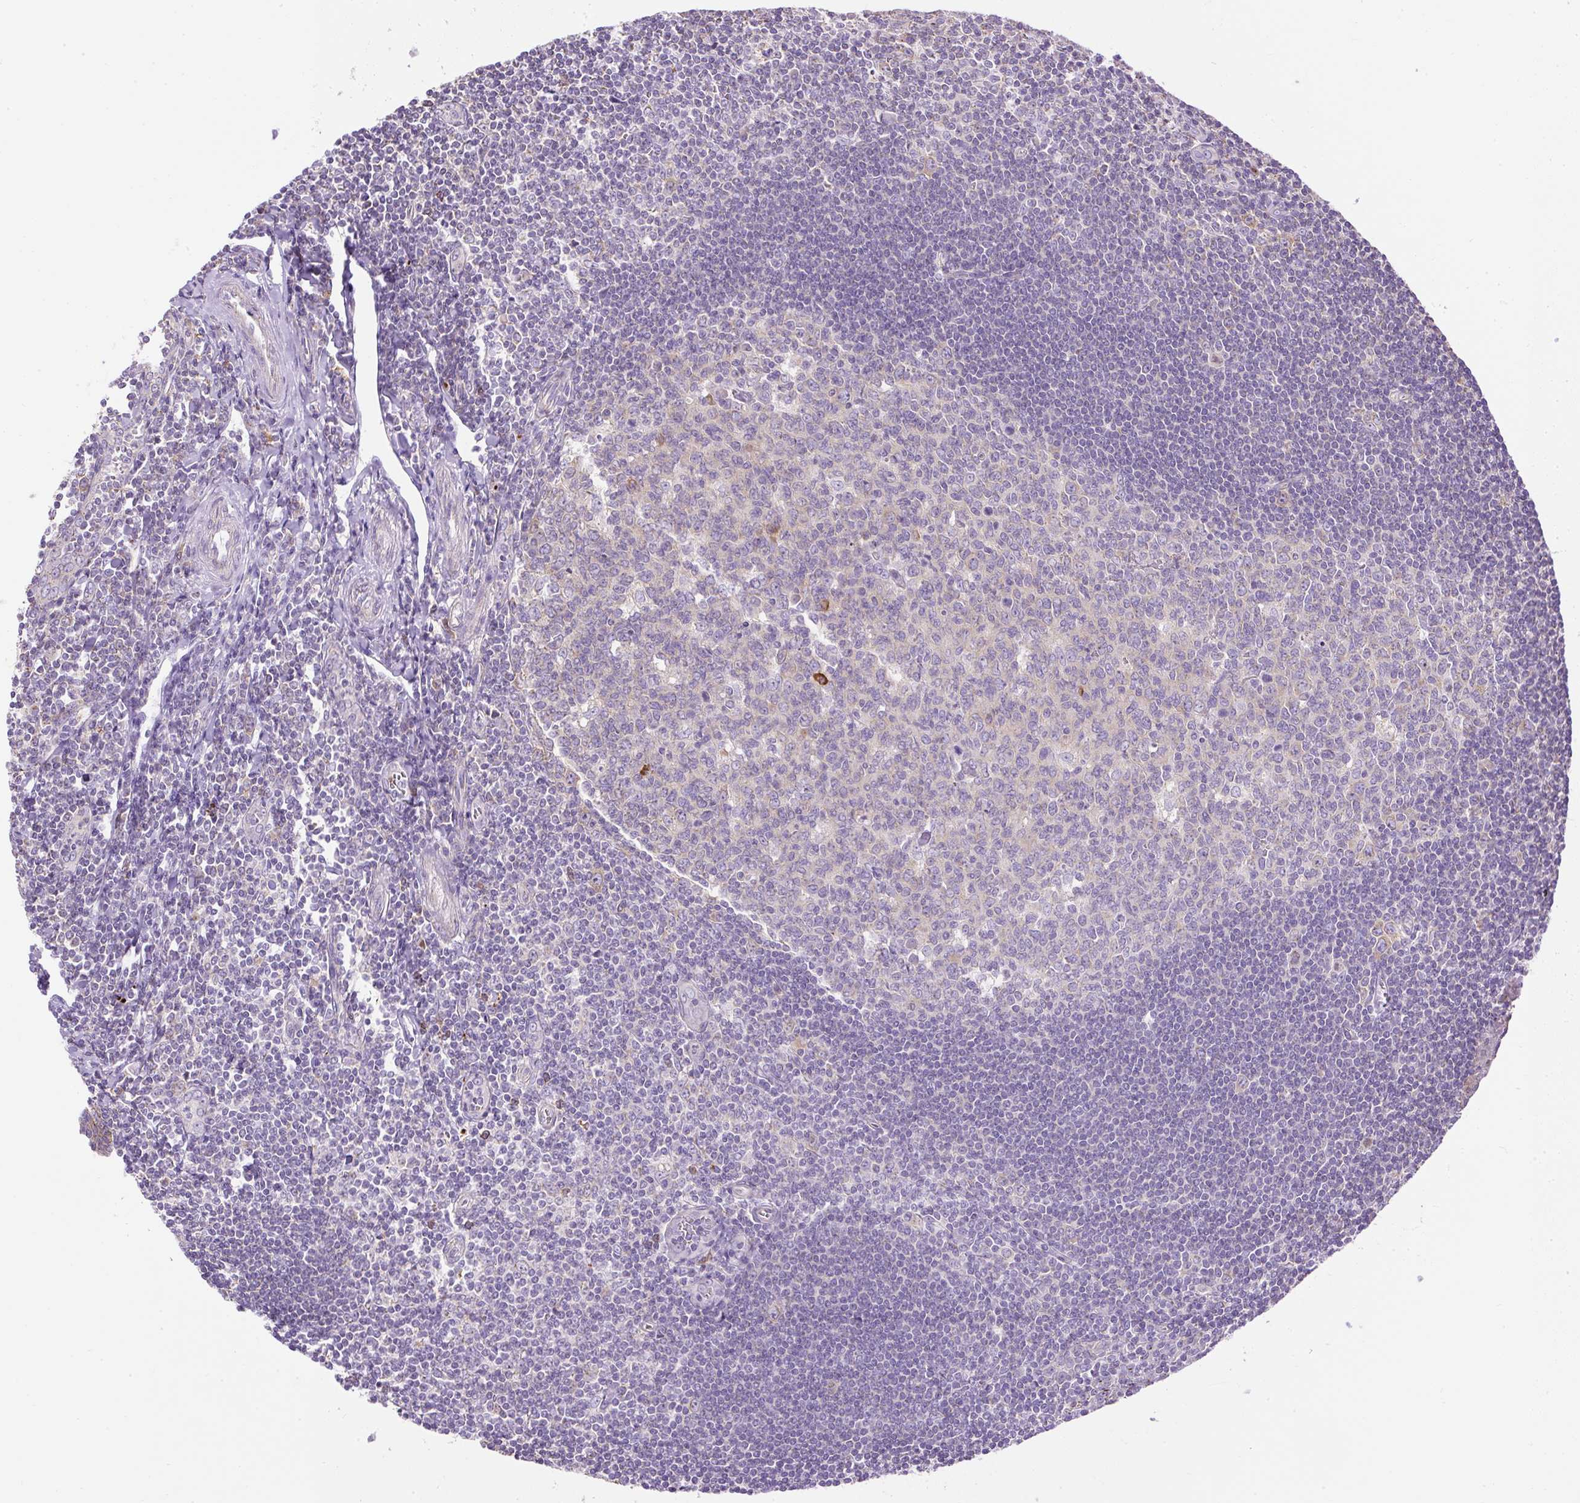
{"staining": {"intensity": "strong", "quantity": "<25%", "location": "cytoplasmic/membranous"}, "tissue": "tonsil", "cell_type": "Germinal center cells", "image_type": "normal", "snomed": [{"axis": "morphology", "description": "Normal tissue, NOS"}, {"axis": "topography", "description": "Tonsil"}], "caption": "A micrograph of tonsil stained for a protein reveals strong cytoplasmic/membranous brown staining in germinal center cells. (brown staining indicates protein expression, while blue staining denotes nuclei).", "gene": "CFAP47", "patient": {"sex": "male", "age": 27}}